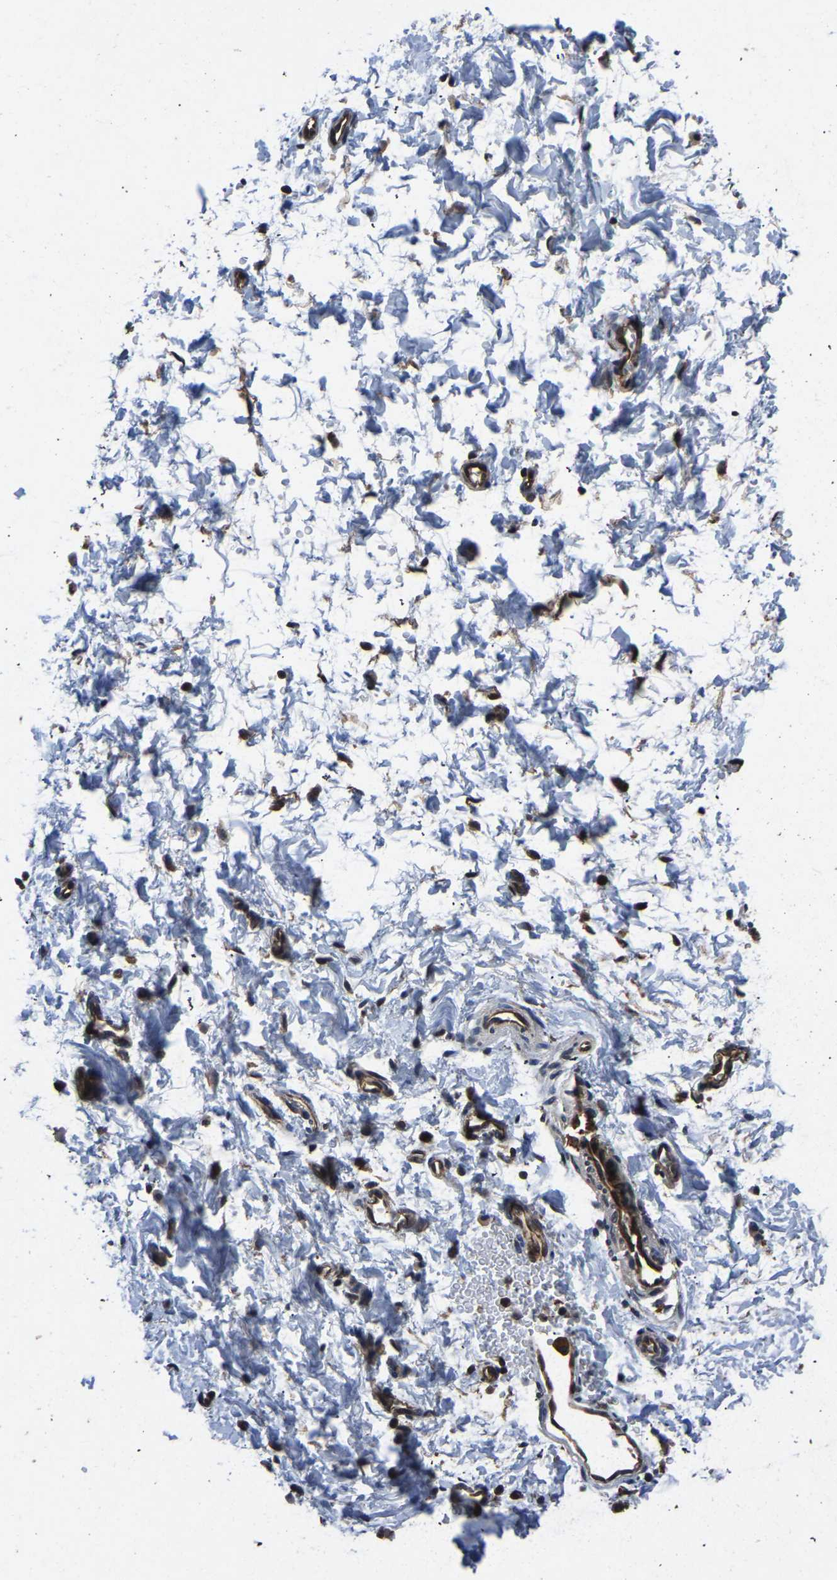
{"staining": {"intensity": "weak", "quantity": "25%-75%", "location": "cytoplasmic/membranous"}, "tissue": "adipose tissue", "cell_type": "Adipocytes", "image_type": "normal", "snomed": [{"axis": "morphology", "description": "Normal tissue, NOS"}, {"axis": "topography", "description": "Cartilage tissue"}, {"axis": "topography", "description": "Bronchus"}], "caption": "IHC of unremarkable adipose tissue displays low levels of weak cytoplasmic/membranous staining in about 25%-75% of adipocytes.", "gene": "FGD5", "patient": {"sex": "female", "age": 53}}